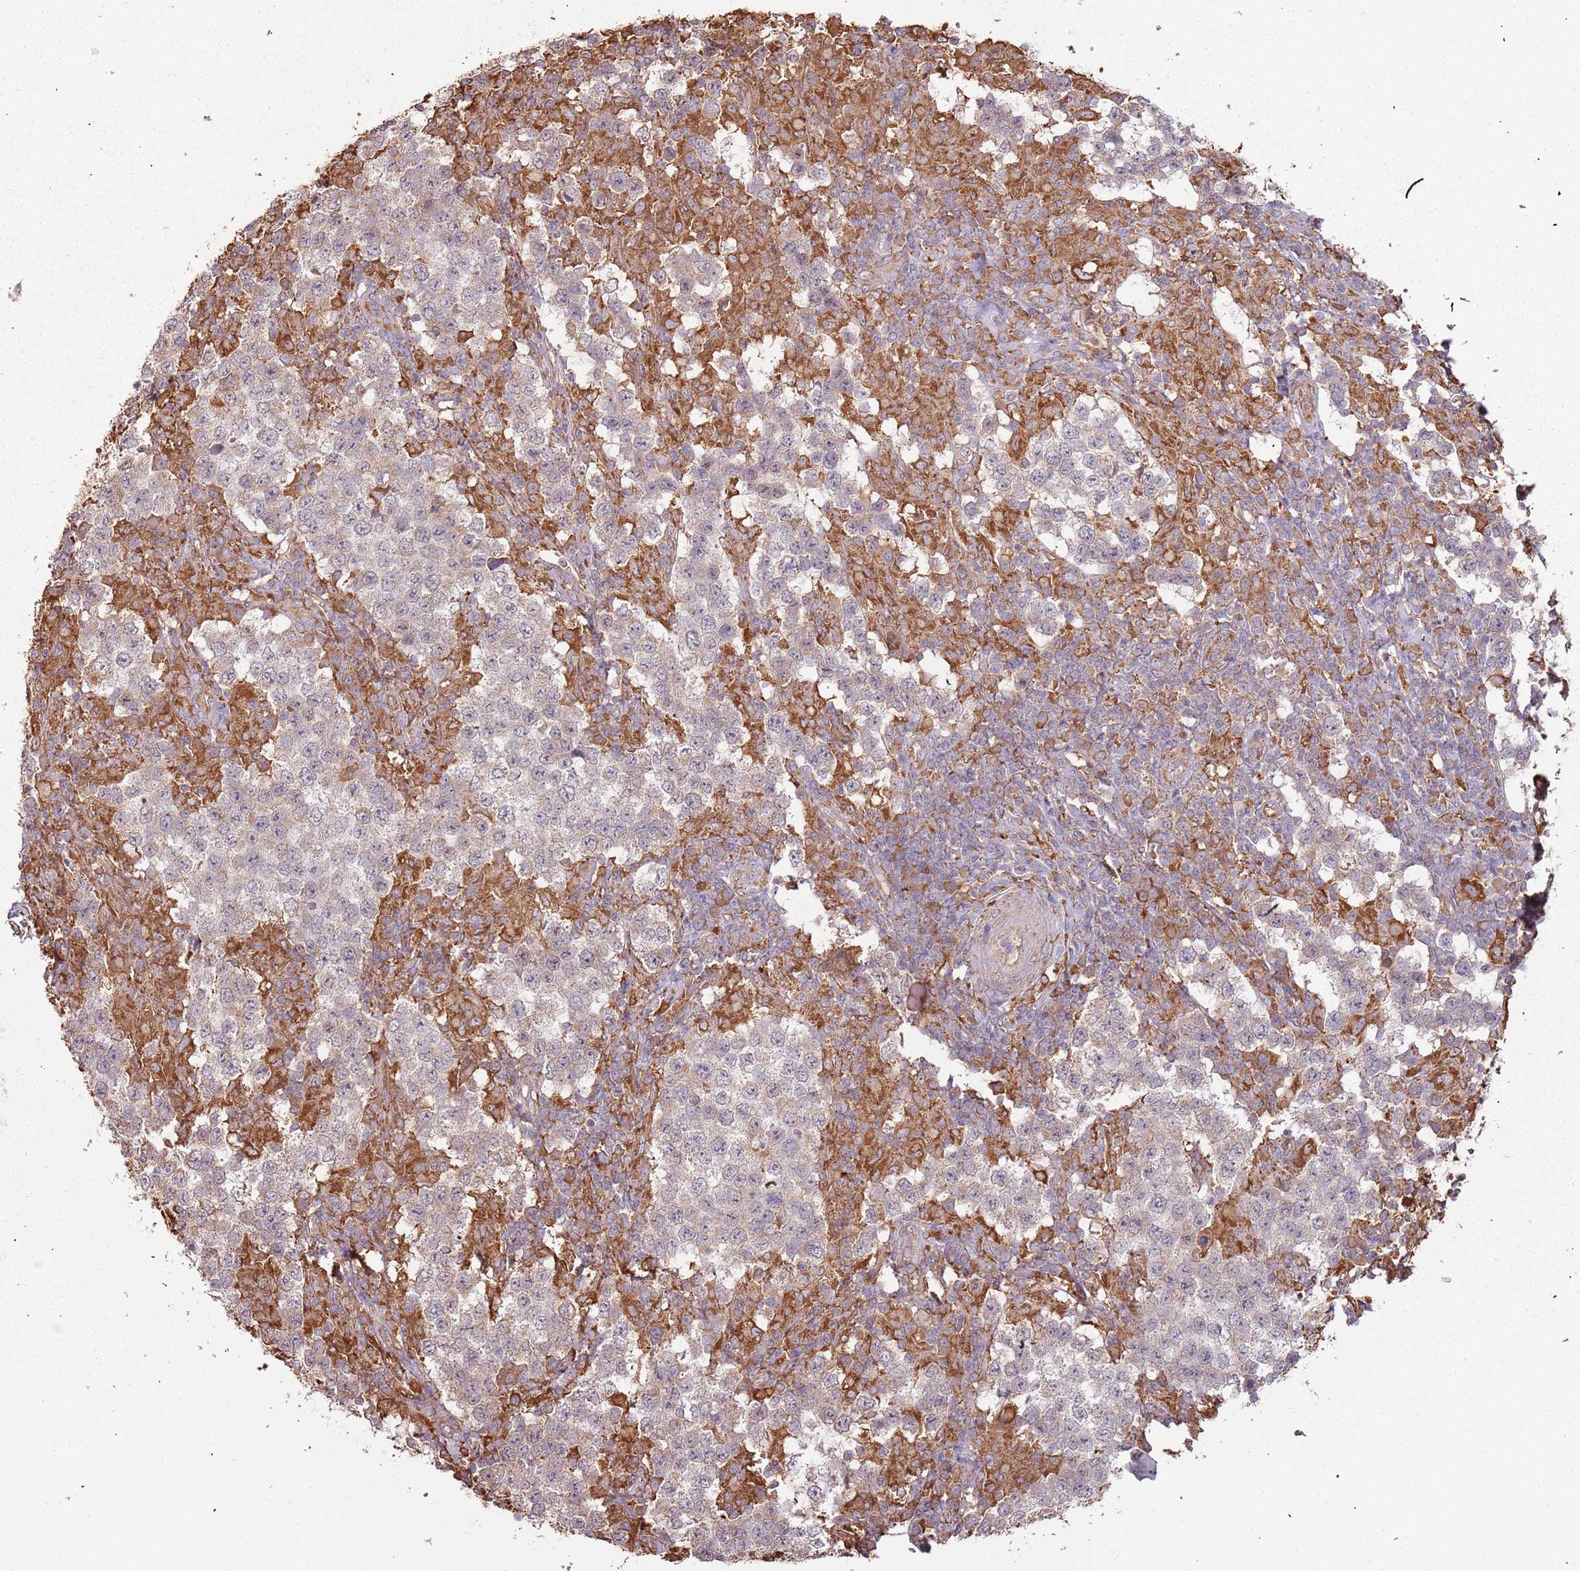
{"staining": {"intensity": "weak", "quantity": "<25%", "location": "cytoplasmic/membranous"}, "tissue": "testis cancer", "cell_type": "Tumor cells", "image_type": "cancer", "snomed": [{"axis": "morphology", "description": "Seminoma, NOS"}, {"axis": "morphology", "description": "Carcinoma, Embryonal, NOS"}, {"axis": "topography", "description": "Testis"}], "caption": "Tumor cells are negative for protein expression in human testis cancer (embryonal carcinoma). (Brightfield microscopy of DAB immunohistochemistry (IHC) at high magnification).", "gene": "ATOSB", "patient": {"sex": "male", "age": 41}}